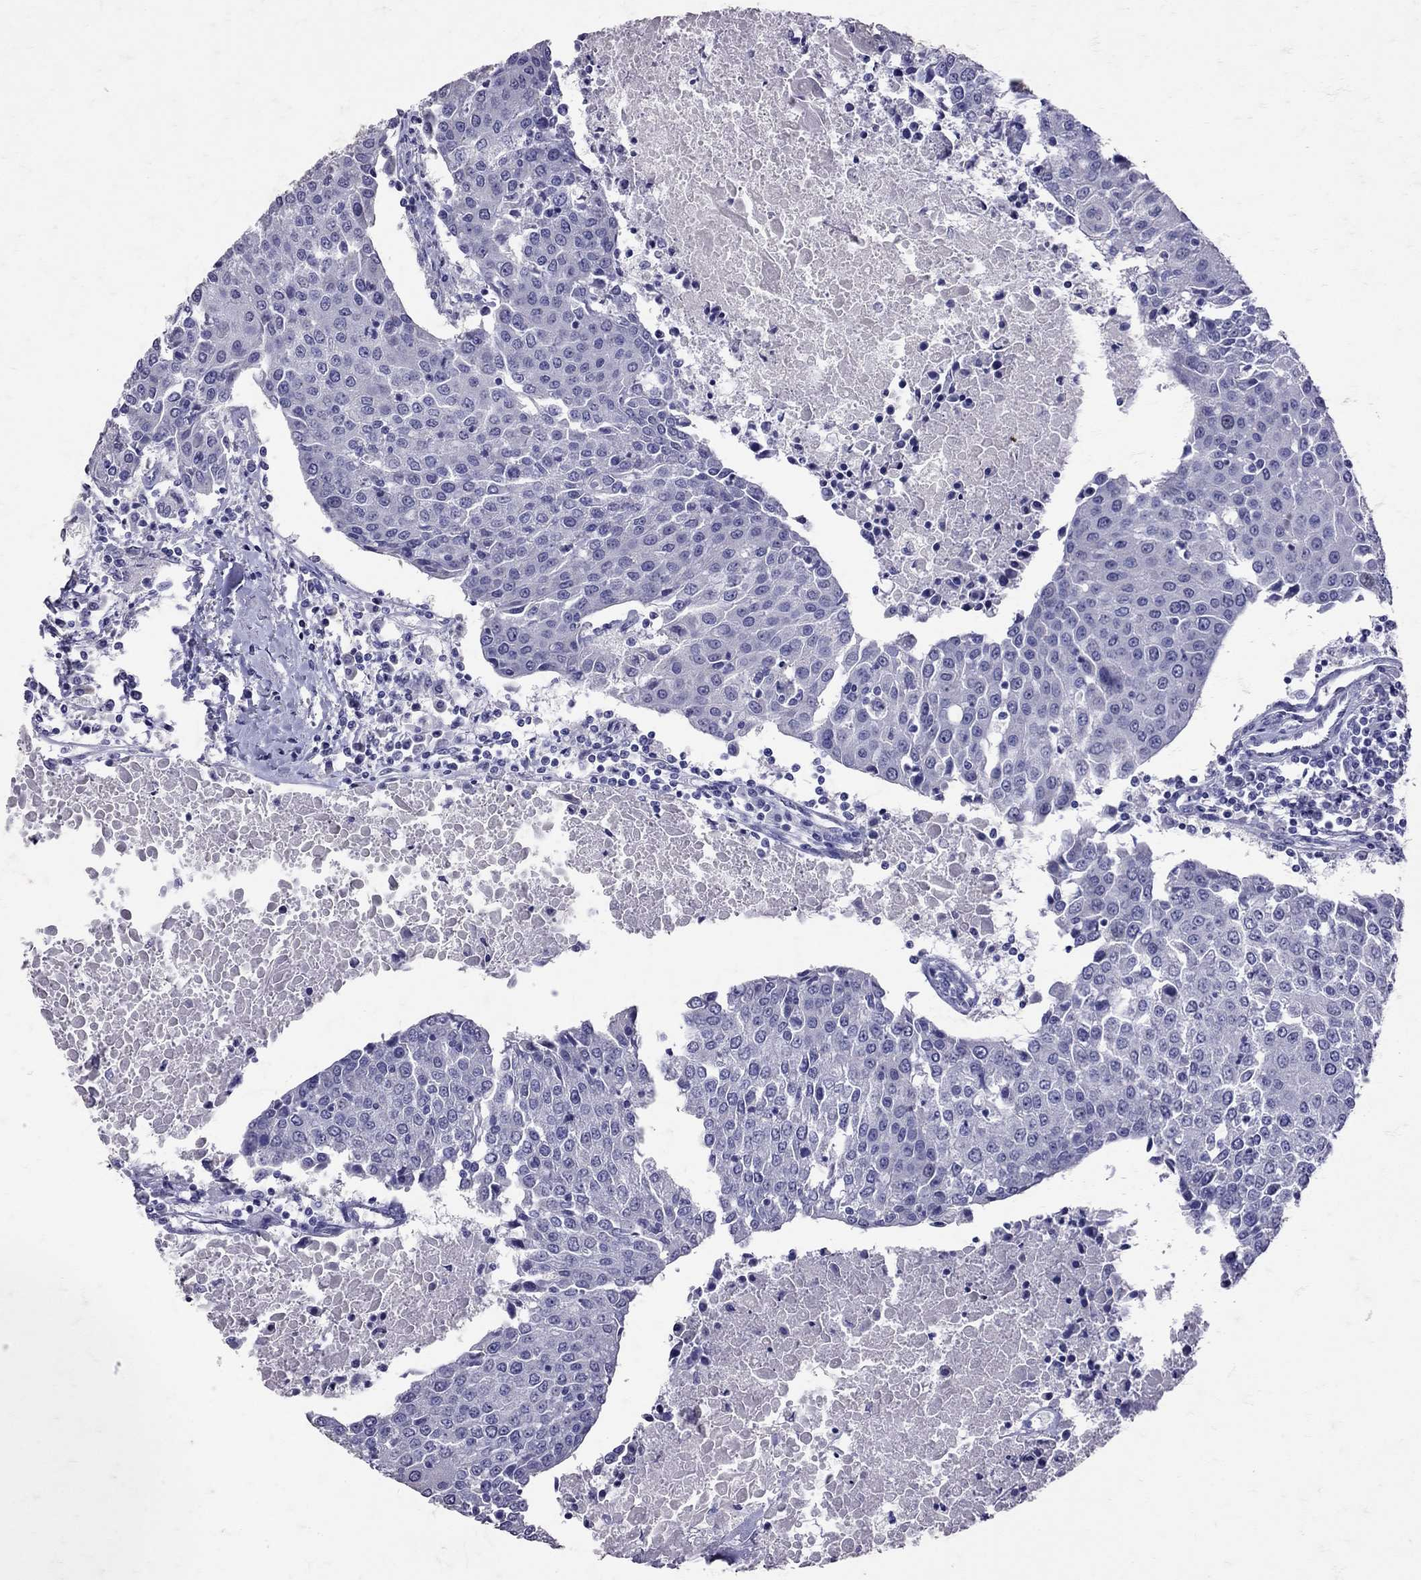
{"staining": {"intensity": "negative", "quantity": "none", "location": "none"}, "tissue": "urothelial cancer", "cell_type": "Tumor cells", "image_type": "cancer", "snomed": [{"axis": "morphology", "description": "Urothelial carcinoma, High grade"}, {"axis": "topography", "description": "Urinary bladder"}], "caption": "Immunohistochemical staining of urothelial carcinoma (high-grade) reveals no significant positivity in tumor cells.", "gene": "SST", "patient": {"sex": "female", "age": 85}}